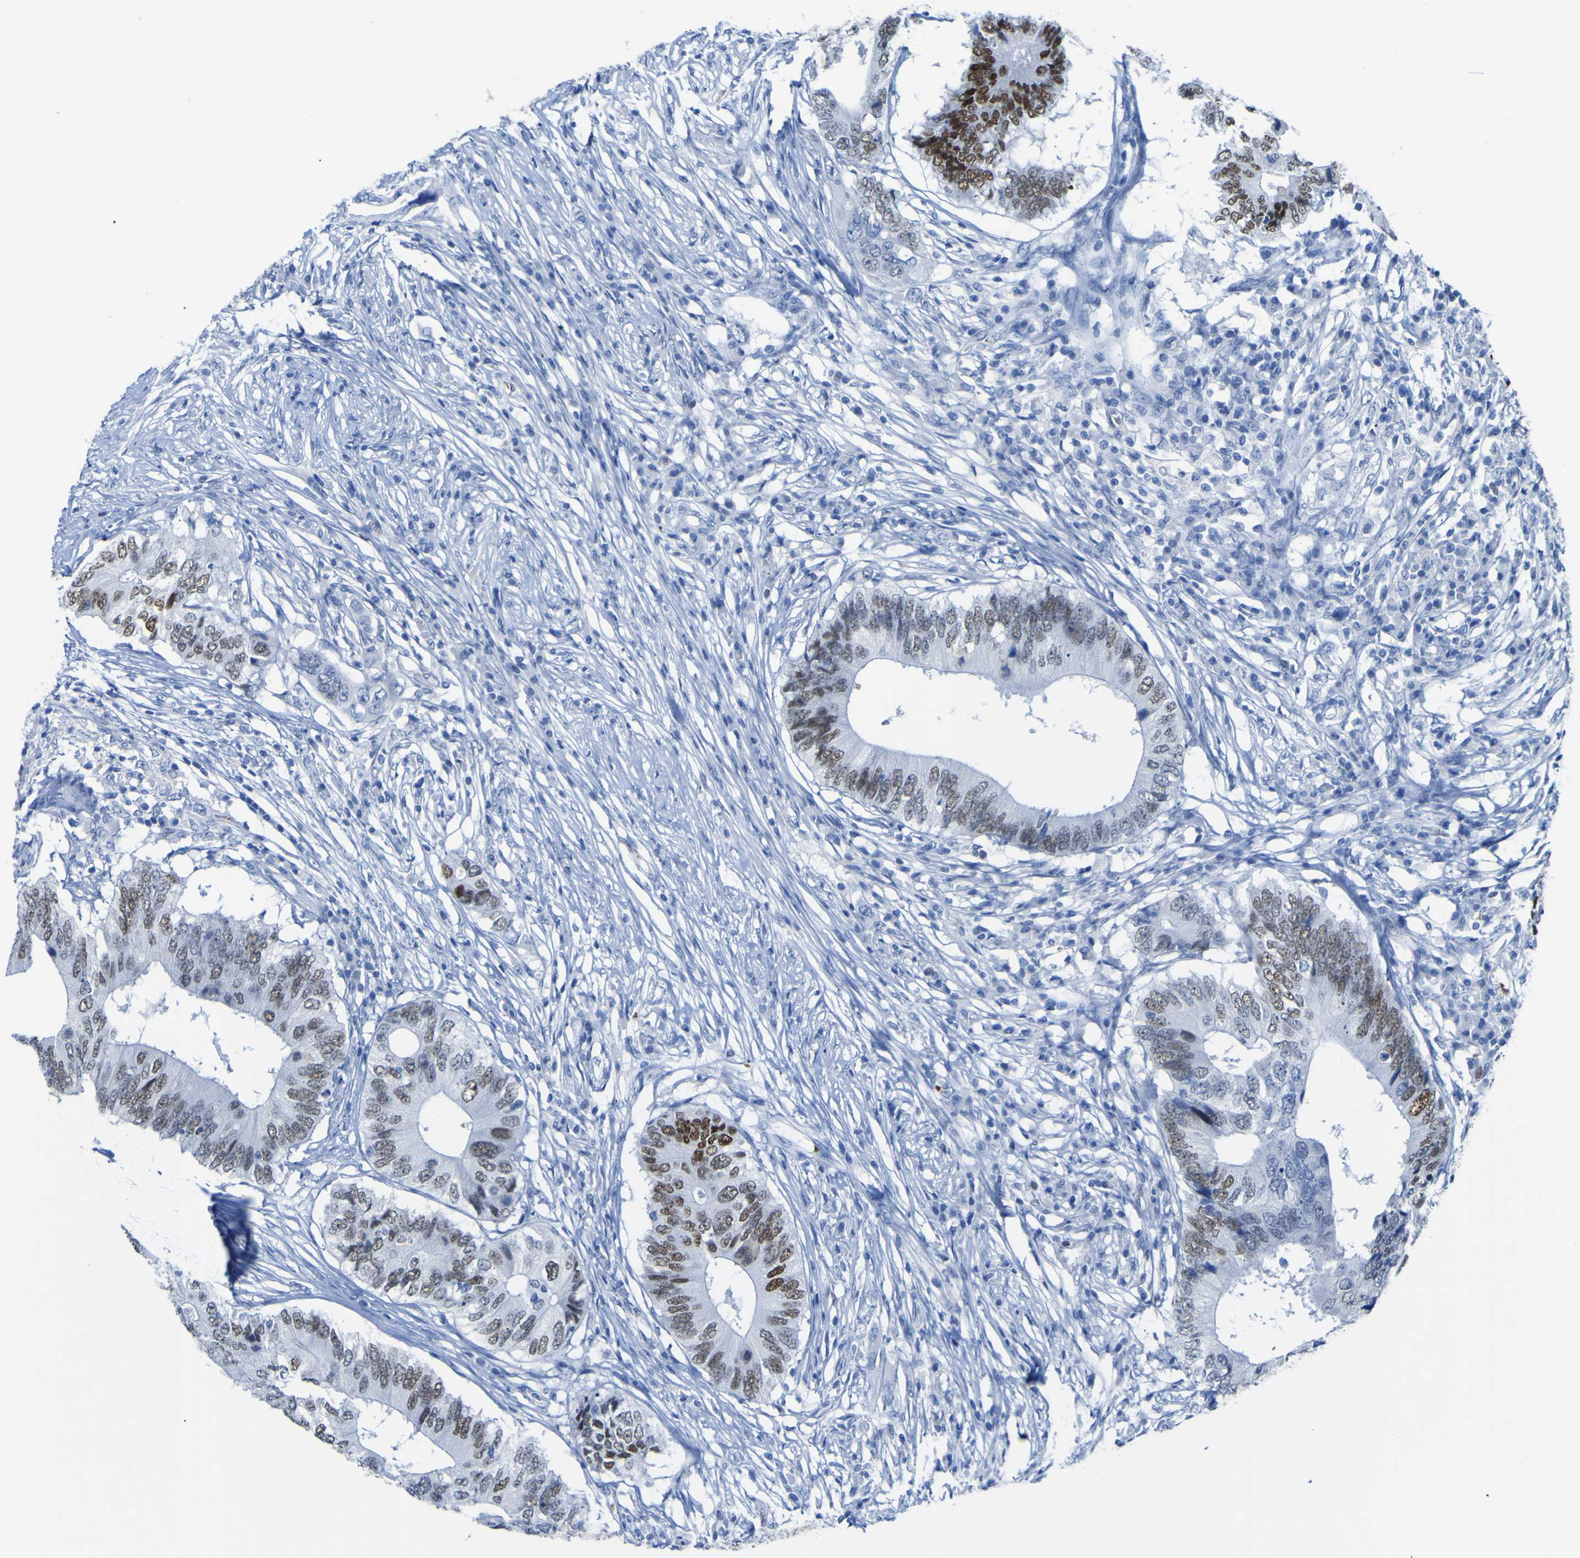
{"staining": {"intensity": "strong", "quantity": "25%-75%", "location": "nuclear"}, "tissue": "colorectal cancer", "cell_type": "Tumor cells", "image_type": "cancer", "snomed": [{"axis": "morphology", "description": "Adenocarcinoma, NOS"}, {"axis": "topography", "description": "Colon"}], "caption": "The image reveals staining of colorectal cancer (adenocarcinoma), revealing strong nuclear protein staining (brown color) within tumor cells.", "gene": "DACH1", "patient": {"sex": "male", "age": 71}}